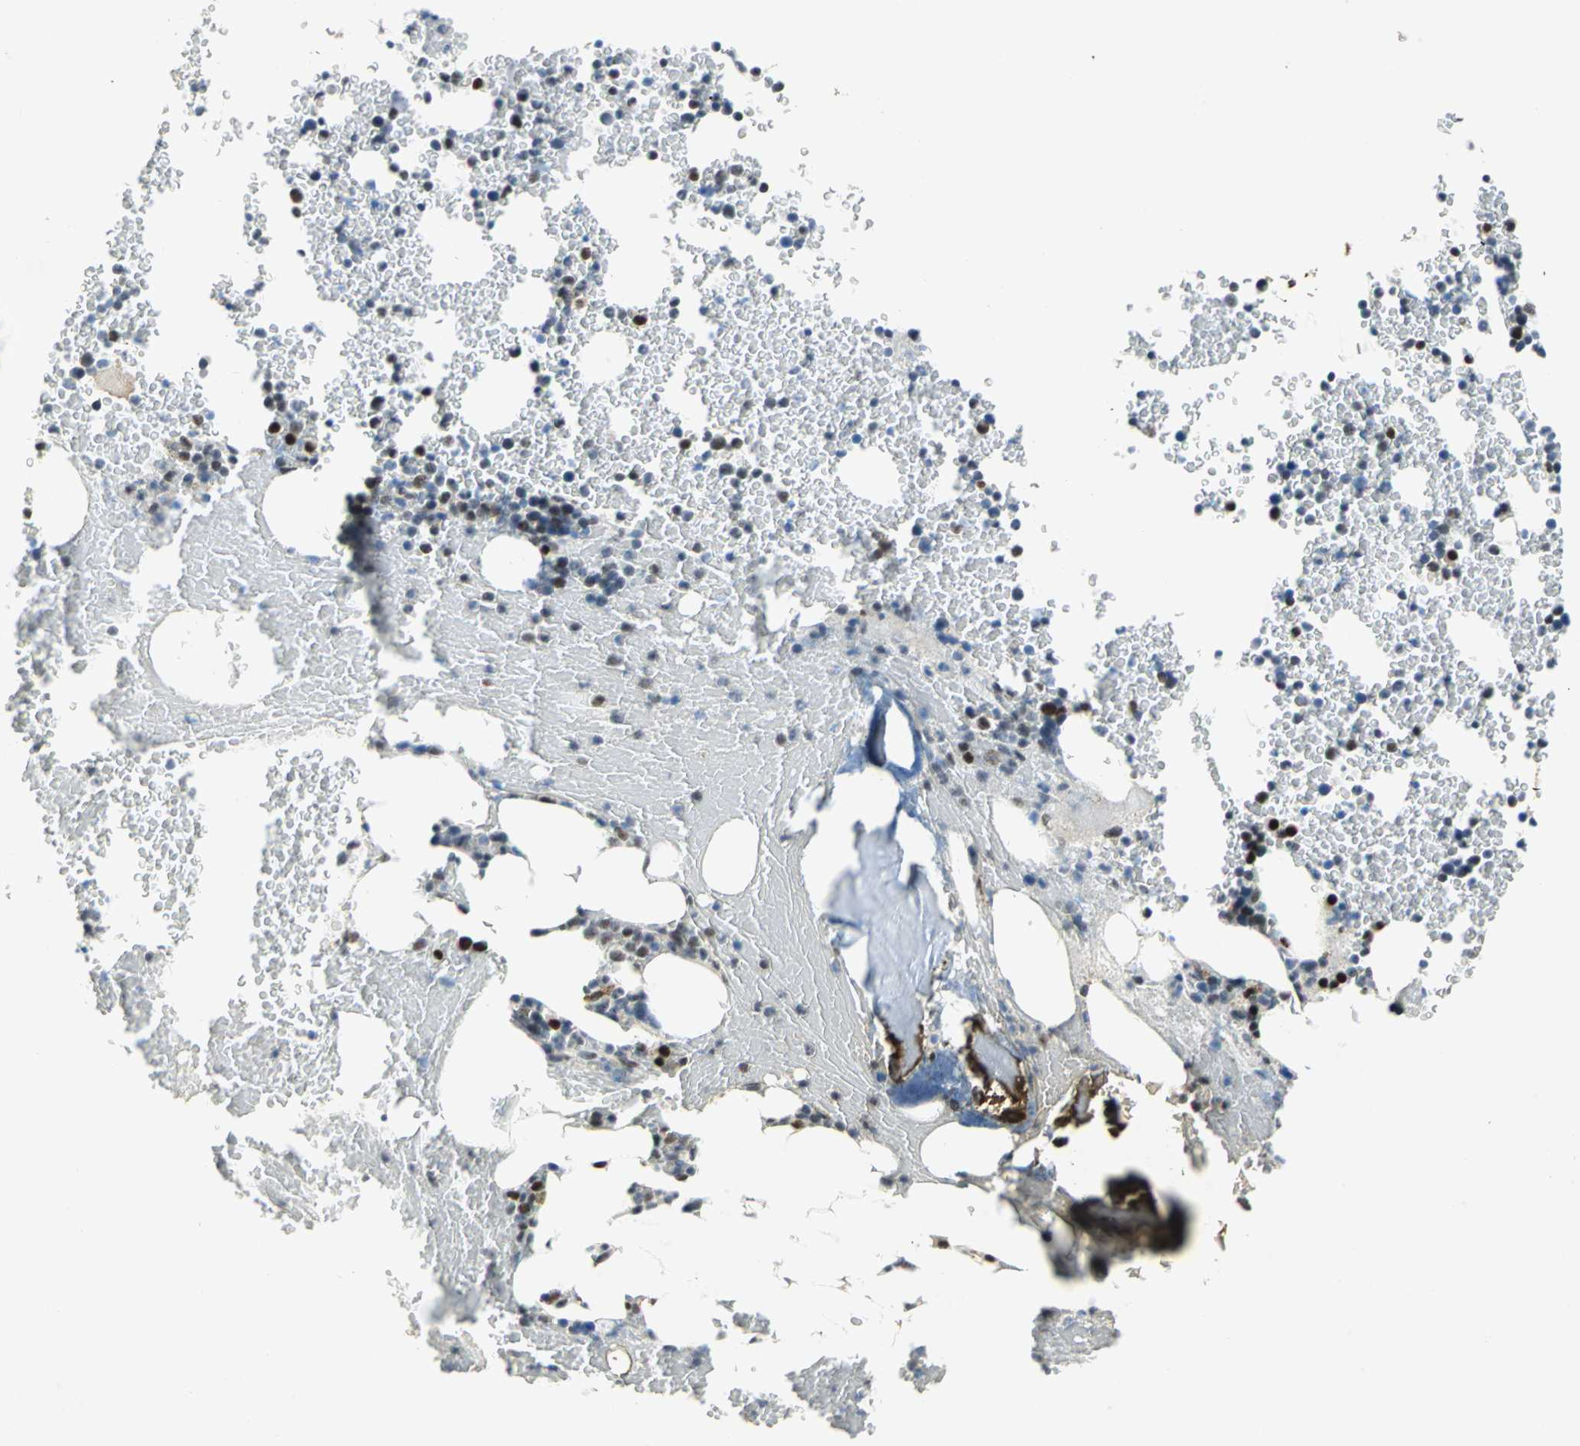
{"staining": {"intensity": "strong", "quantity": "25%-75%", "location": "nuclear"}, "tissue": "bone marrow", "cell_type": "Hematopoietic cells", "image_type": "normal", "snomed": [{"axis": "morphology", "description": "Normal tissue, NOS"}, {"axis": "topography", "description": "Bone marrow"}], "caption": "This histopathology image shows immunohistochemistry staining of benign bone marrow, with high strong nuclear expression in about 25%-75% of hematopoietic cells.", "gene": "RAD17", "patient": {"sex": "female", "age": 66}}